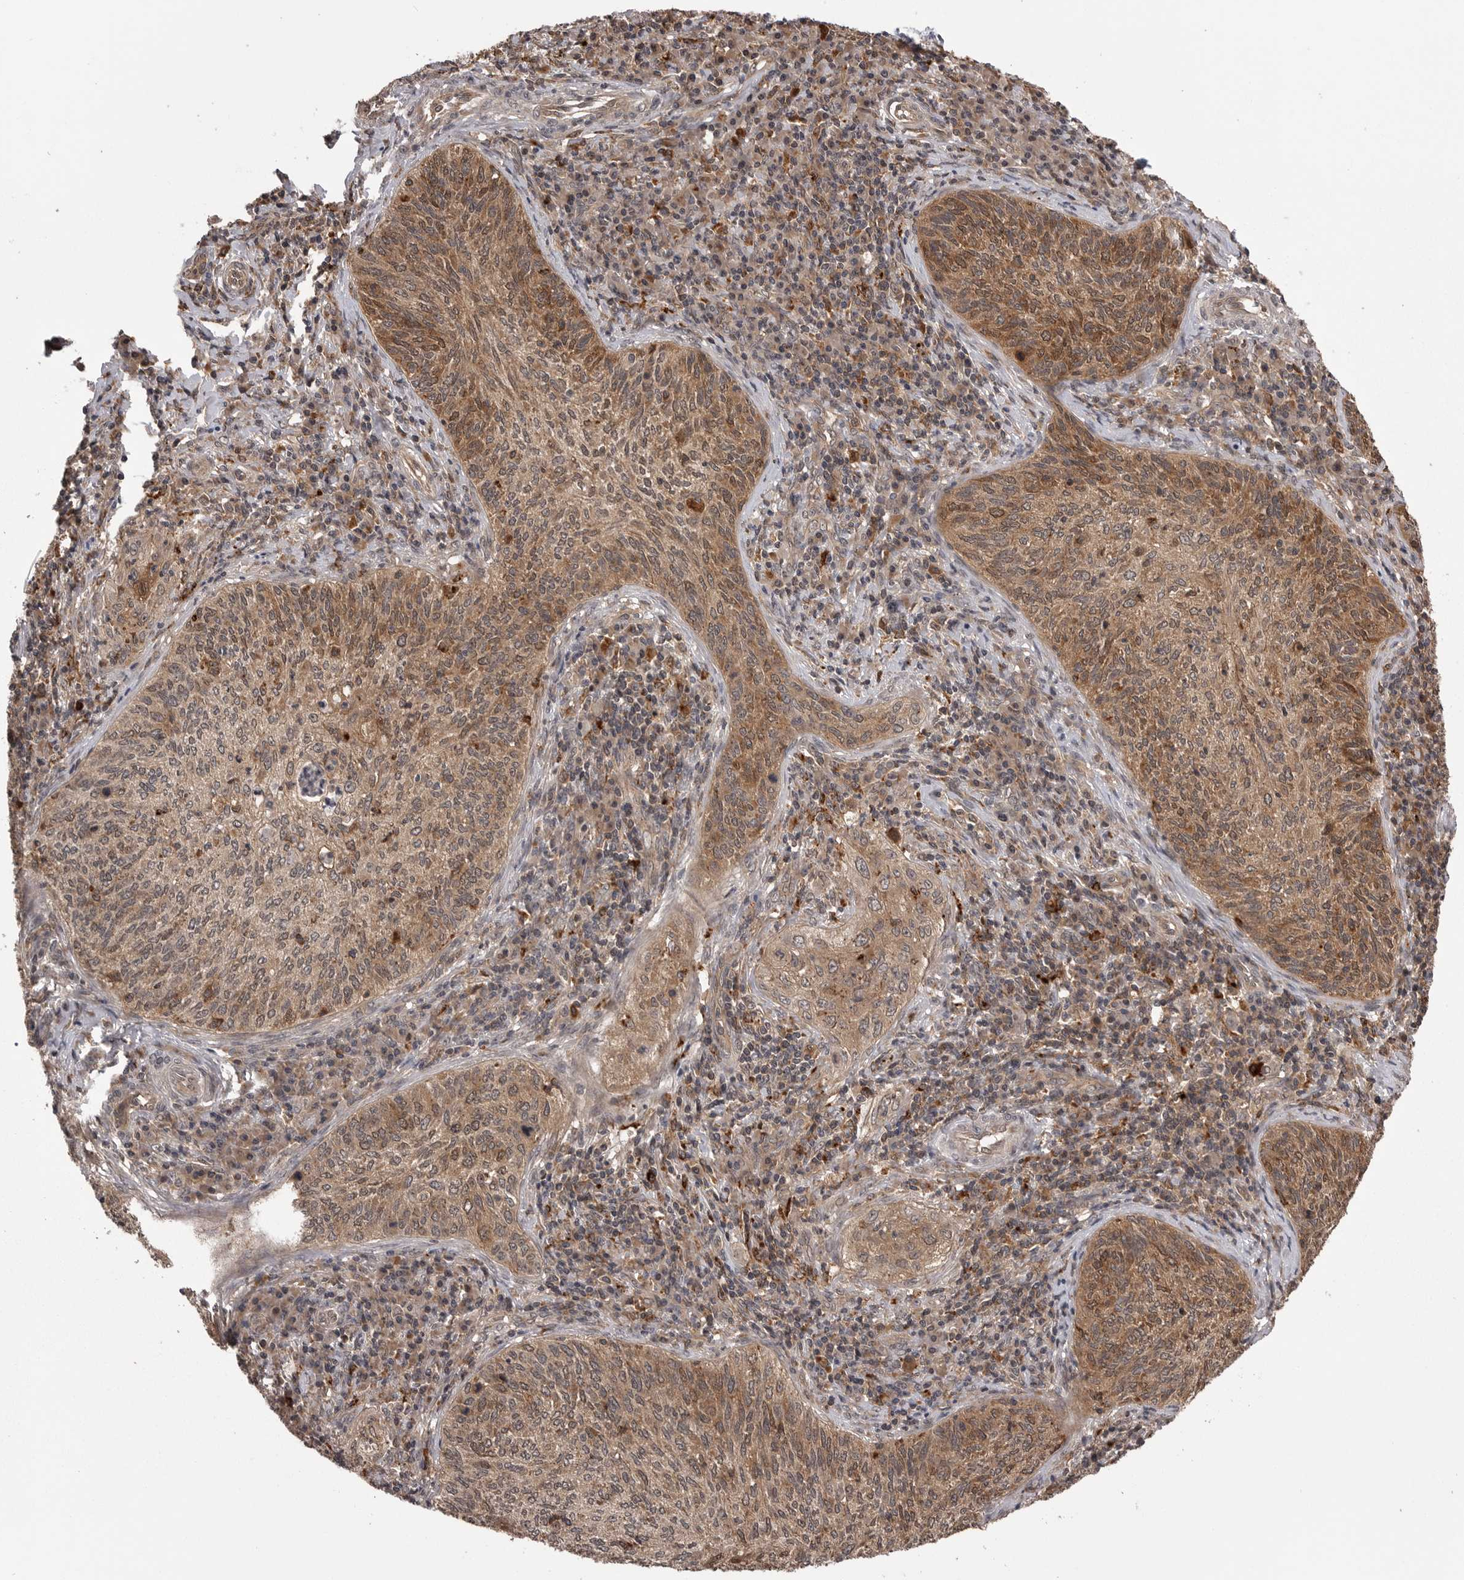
{"staining": {"intensity": "moderate", "quantity": ">75%", "location": "cytoplasmic/membranous,nuclear"}, "tissue": "cervical cancer", "cell_type": "Tumor cells", "image_type": "cancer", "snomed": [{"axis": "morphology", "description": "Squamous cell carcinoma, NOS"}, {"axis": "topography", "description": "Cervix"}], "caption": "Cervical cancer (squamous cell carcinoma) stained for a protein (brown) reveals moderate cytoplasmic/membranous and nuclear positive positivity in about >75% of tumor cells.", "gene": "AOAH", "patient": {"sex": "female", "age": 30}}